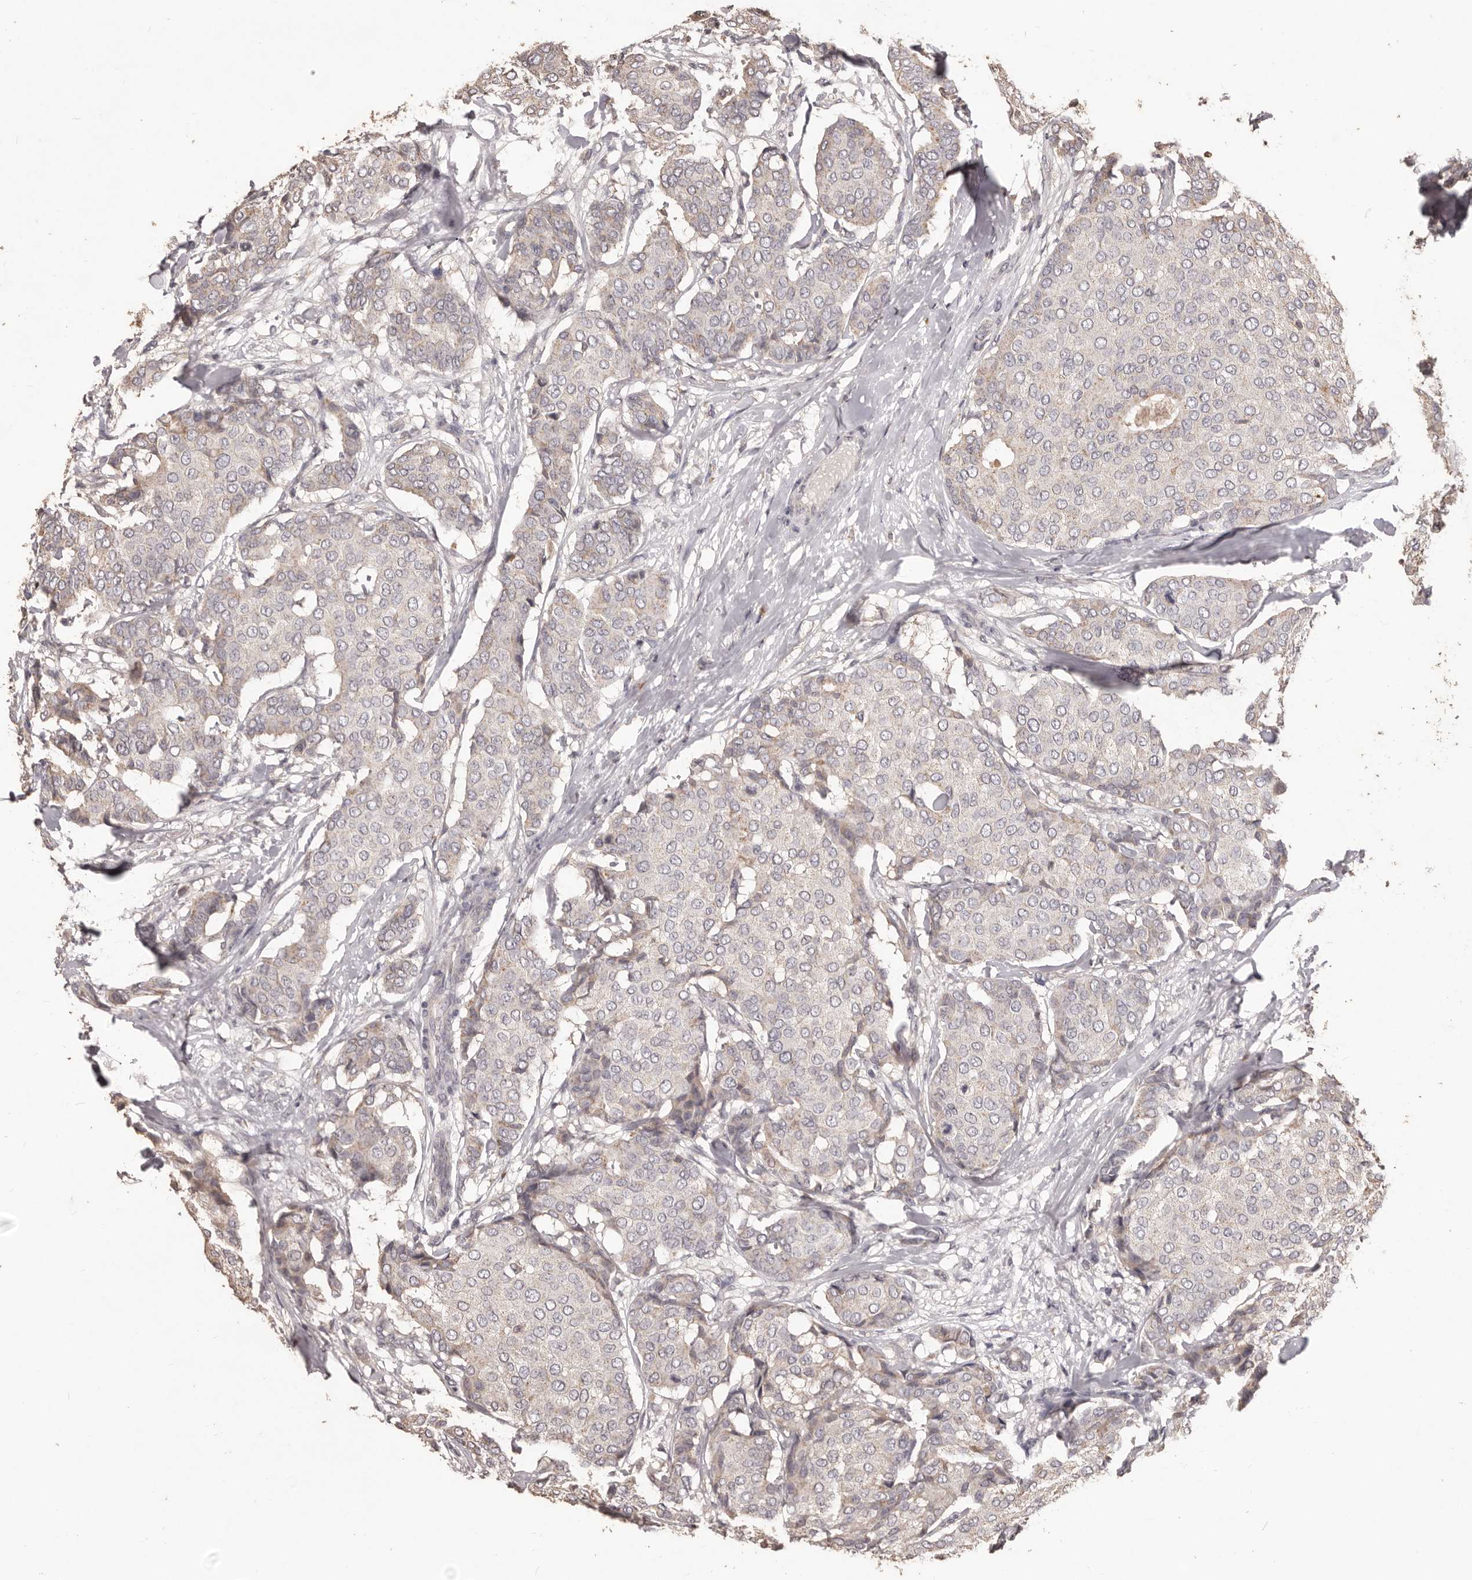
{"staining": {"intensity": "weak", "quantity": "<25%", "location": "cytoplasmic/membranous"}, "tissue": "breast cancer", "cell_type": "Tumor cells", "image_type": "cancer", "snomed": [{"axis": "morphology", "description": "Duct carcinoma"}, {"axis": "topography", "description": "Breast"}], "caption": "This is an immunohistochemistry (IHC) photomicrograph of breast cancer (infiltrating ductal carcinoma). There is no positivity in tumor cells.", "gene": "PRSS27", "patient": {"sex": "female", "age": 75}}